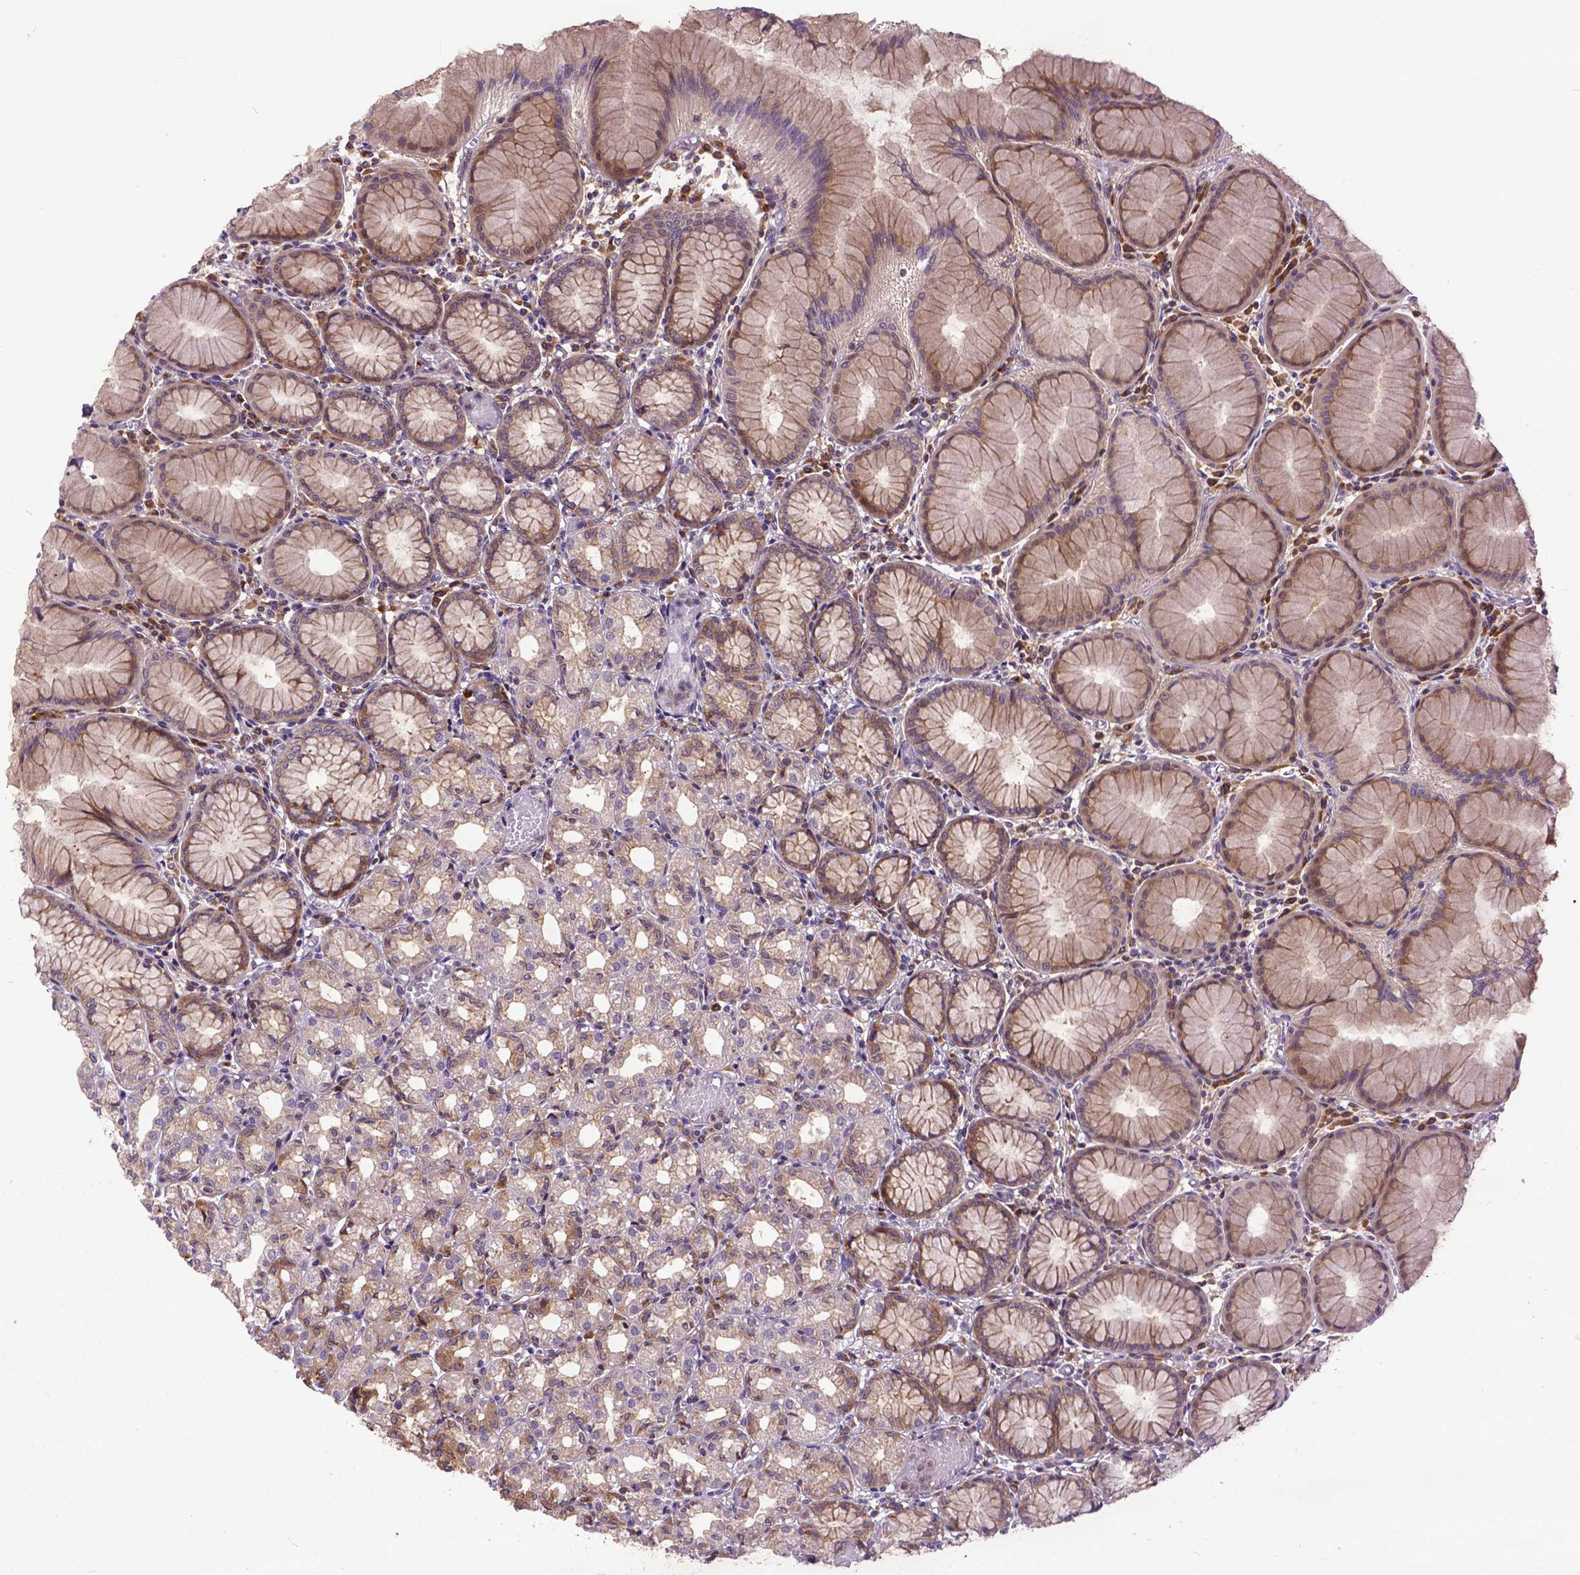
{"staining": {"intensity": "moderate", "quantity": "25%-75%", "location": "cytoplasmic/membranous"}, "tissue": "stomach", "cell_type": "Glandular cells", "image_type": "normal", "snomed": [{"axis": "morphology", "description": "Normal tissue, NOS"}, {"axis": "topography", "description": "Stomach"}], "caption": "Glandular cells display medium levels of moderate cytoplasmic/membranous expression in about 25%-75% of cells in unremarkable stomach. Nuclei are stained in blue.", "gene": "CPNE1", "patient": {"sex": "female", "age": 57}}